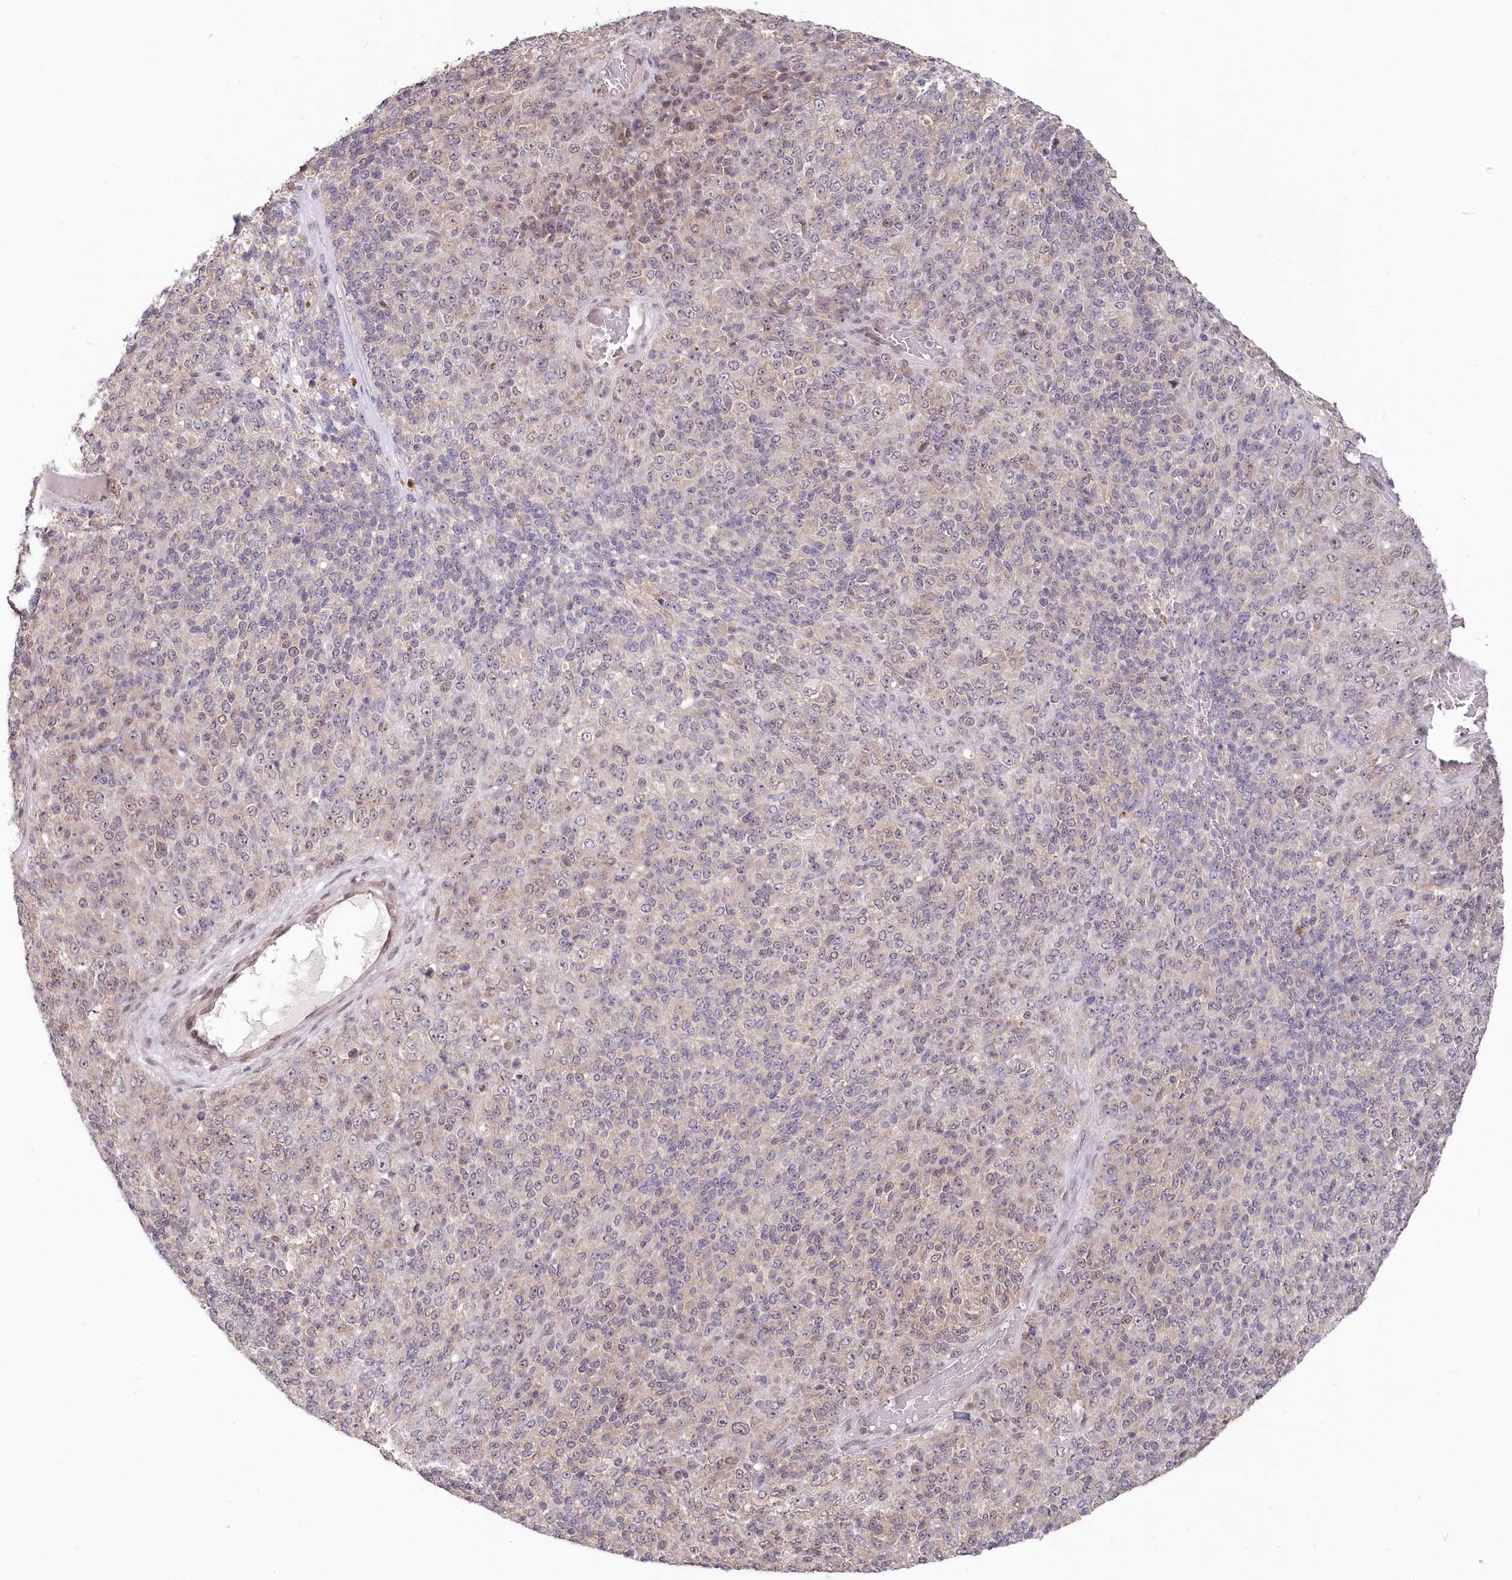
{"staining": {"intensity": "weak", "quantity": "<25%", "location": "nuclear"}, "tissue": "melanoma", "cell_type": "Tumor cells", "image_type": "cancer", "snomed": [{"axis": "morphology", "description": "Malignant melanoma, Metastatic site"}, {"axis": "topography", "description": "Brain"}], "caption": "The micrograph displays no staining of tumor cells in melanoma.", "gene": "CGGBP1", "patient": {"sex": "female", "age": 56}}